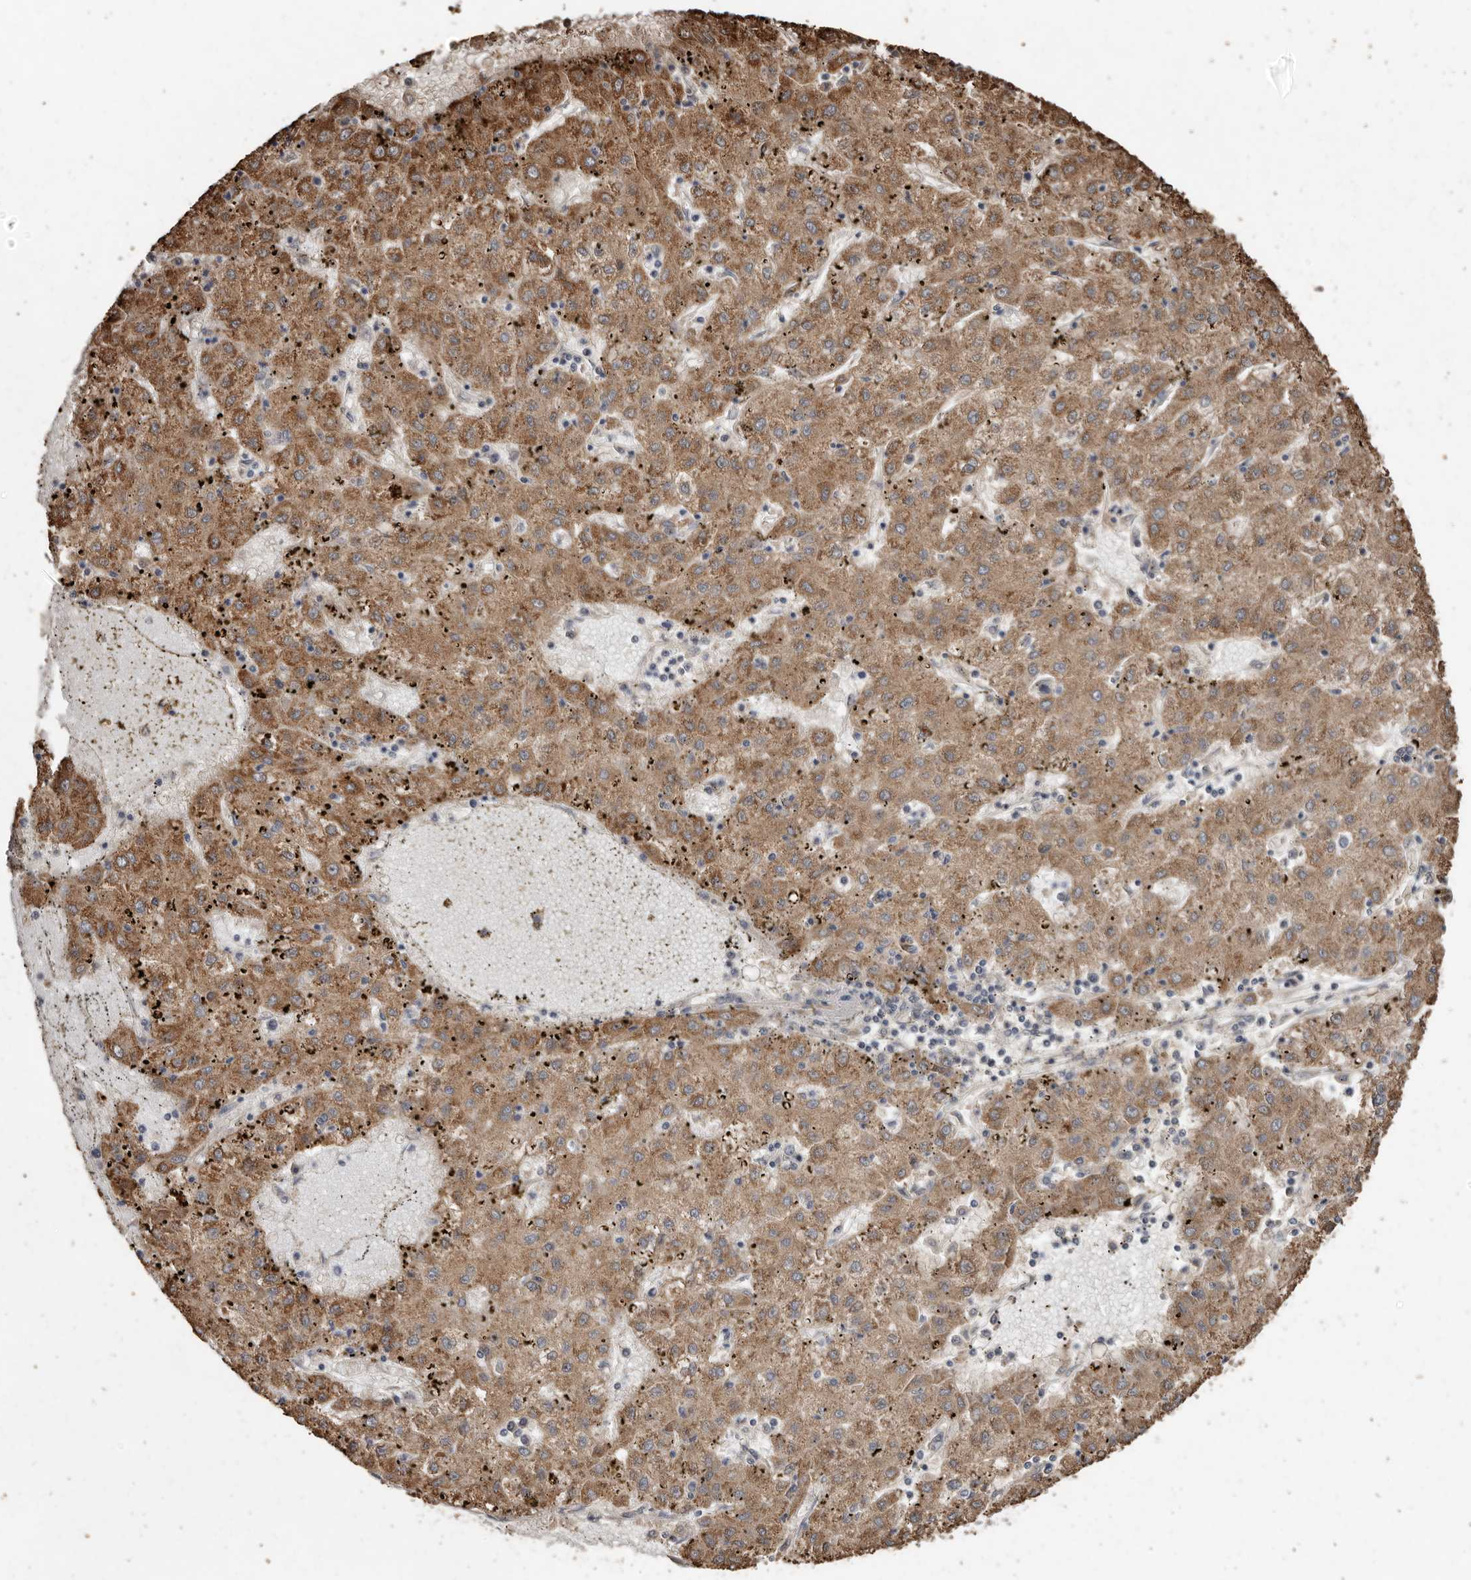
{"staining": {"intensity": "moderate", "quantity": ">75%", "location": "cytoplasmic/membranous"}, "tissue": "liver cancer", "cell_type": "Tumor cells", "image_type": "cancer", "snomed": [{"axis": "morphology", "description": "Carcinoma, Hepatocellular, NOS"}, {"axis": "topography", "description": "Liver"}], "caption": "A brown stain highlights moderate cytoplasmic/membranous positivity of a protein in human liver cancer tumor cells. The staining was performed using DAB (3,3'-diaminobenzidine) to visualize the protein expression in brown, while the nuclei were stained in blue with hematoxylin (Magnification: 20x).", "gene": "FLCN", "patient": {"sex": "male", "age": 72}}